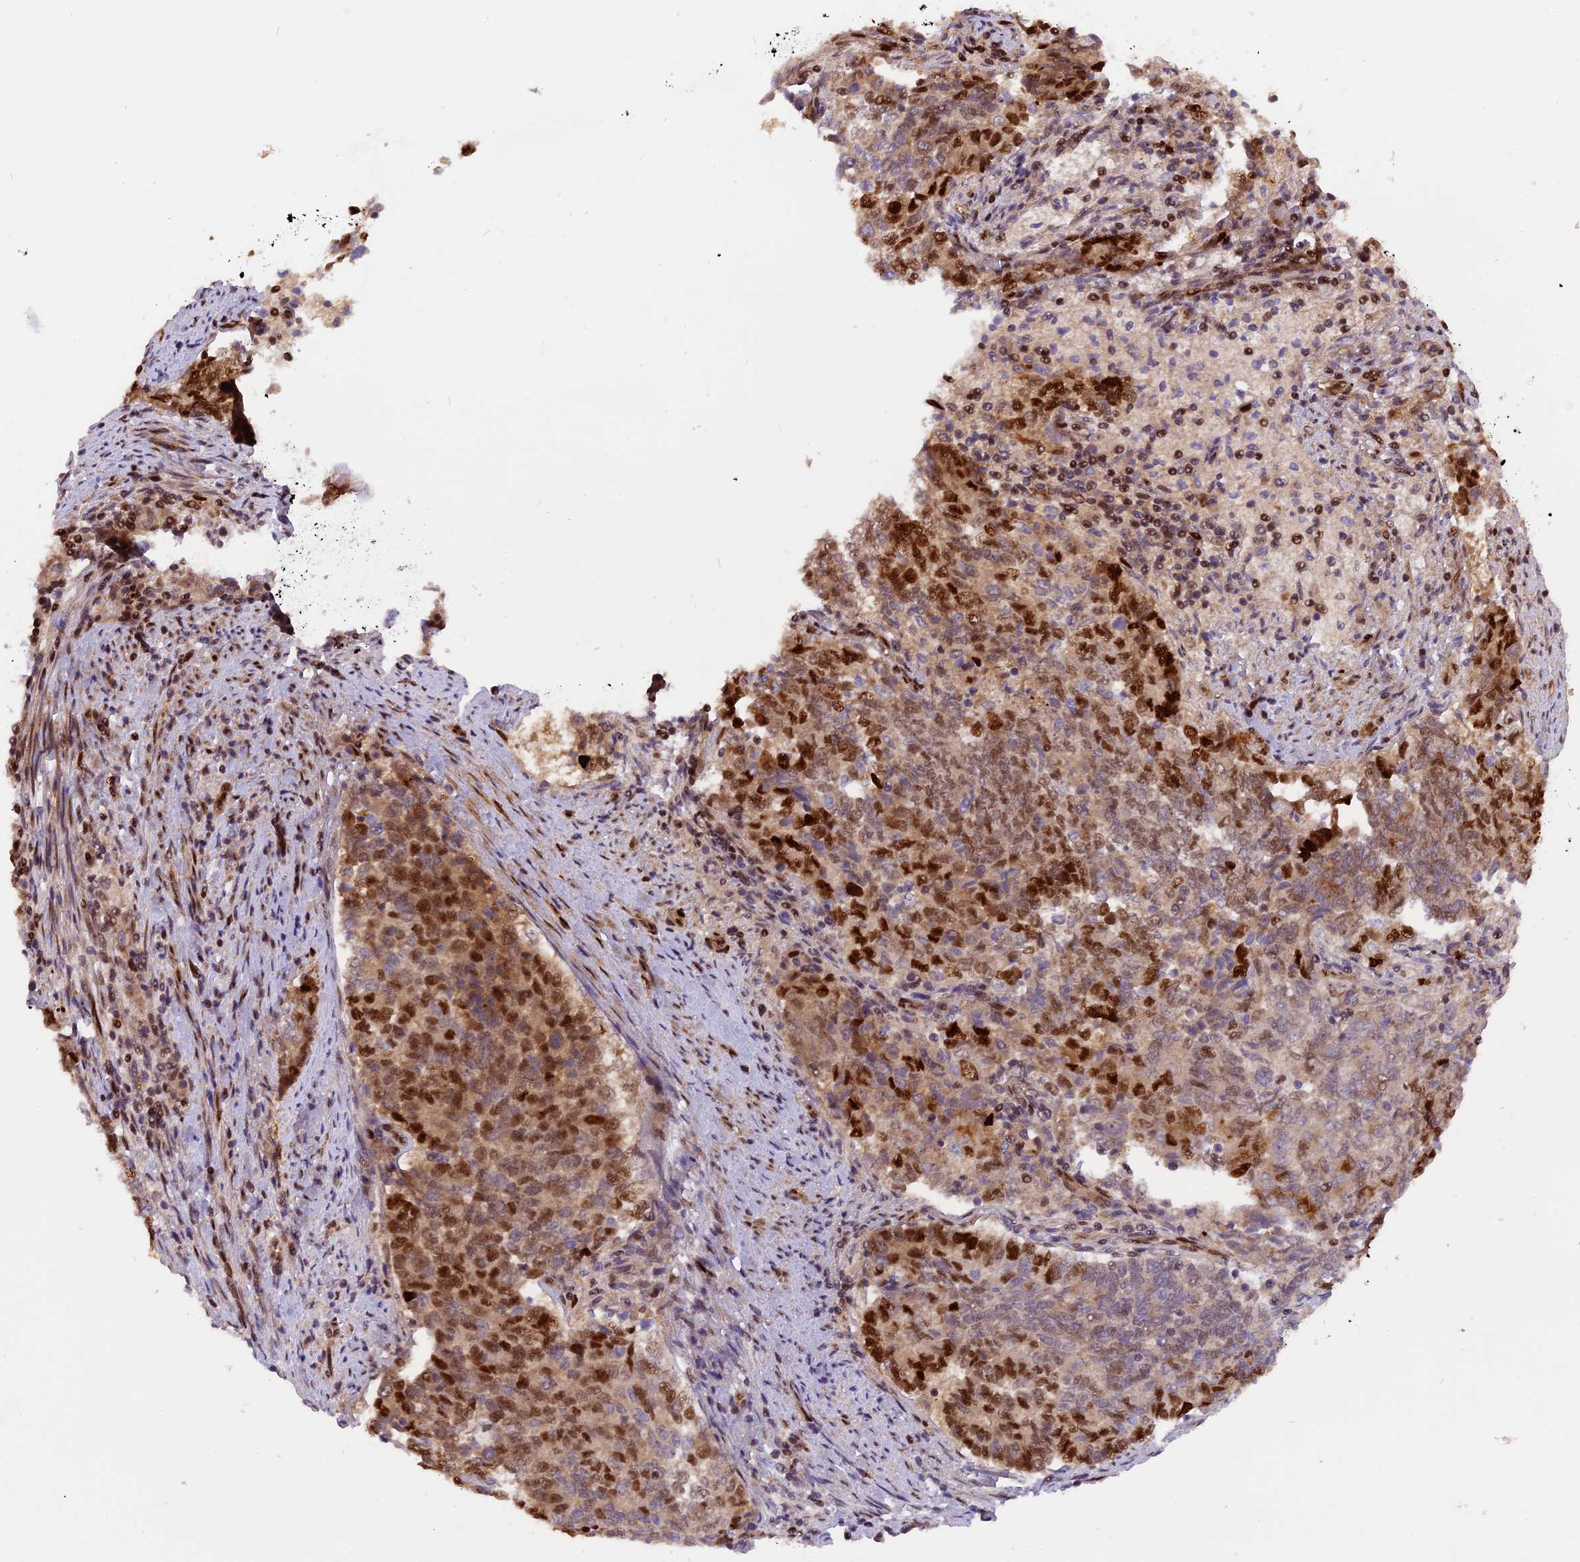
{"staining": {"intensity": "strong", "quantity": "25%-75%", "location": "nuclear"}, "tissue": "endometrial cancer", "cell_type": "Tumor cells", "image_type": "cancer", "snomed": [{"axis": "morphology", "description": "Adenocarcinoma, NOS"}, {"axis": "topography", "description": "Endometrium"}], "caption": "Endometrial adenocarcinoma stained with immunohistochemistry shows strong nuclear staining in approximately 25%-75% of tumor cells. The protein of interest is shown in brown color, while the nuclei are stained blue.", "gene": "MICALL1", "patient": {"sex": "female", "age": 80}}